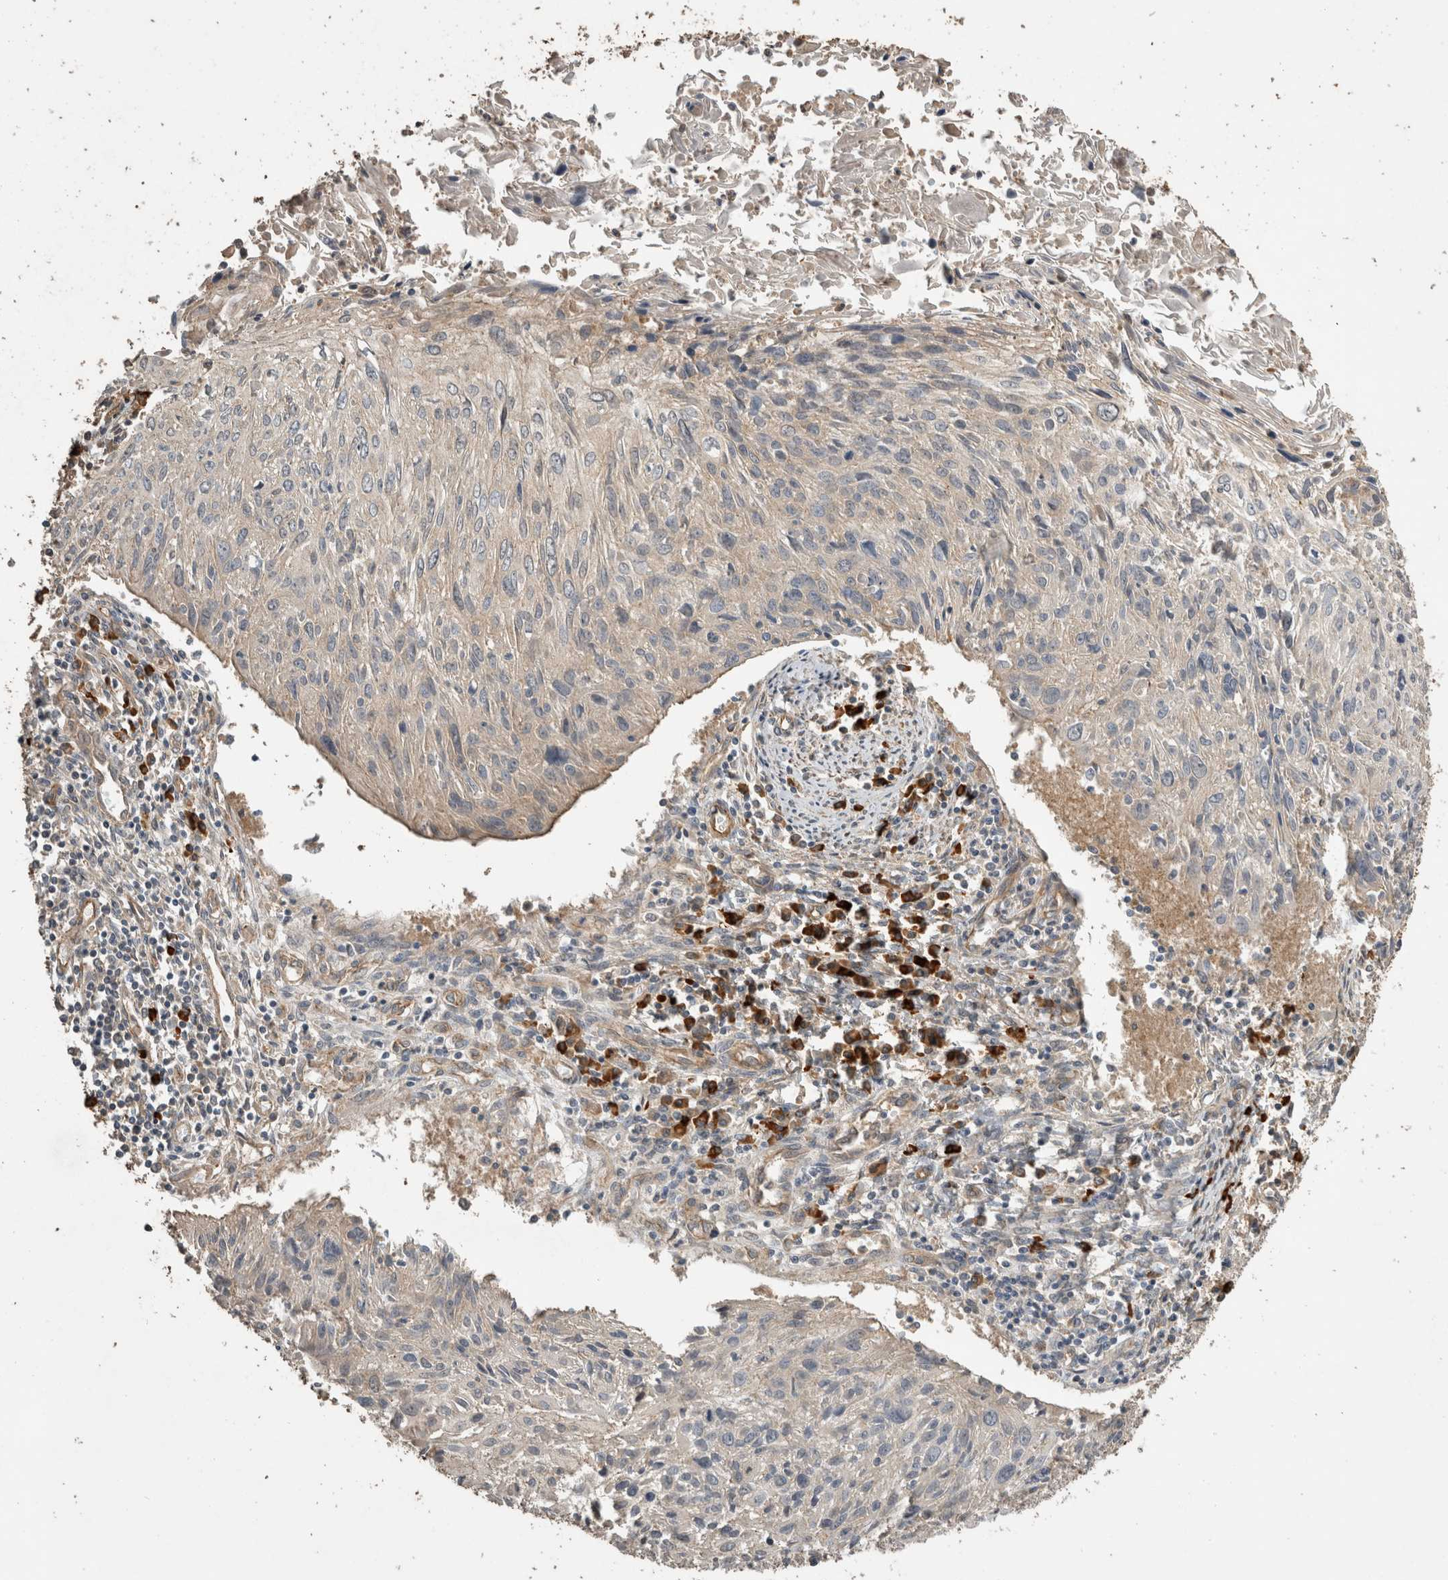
{"staining": {"intensity": "weak", "quantity": "<25%", "location": "cytoplasmic/membranous"}, "tissue": "cervical cancer", "cell_type": "Tumor cells", "image_type": "cancer", "snomed": [{"axis": "morphology", "description": "Squamous cell carcinoma, NOS"}, {"axis": "topography", "description": "Cervix"}], "caption": "An immunohistochemistry image of cervical squamous cell carcinoma is shown. There is no staining in tumor cells of cervical squamous cell carcinoma.", "gene": "RHPN1", "patient": {"sex": "female", "age": 51}}